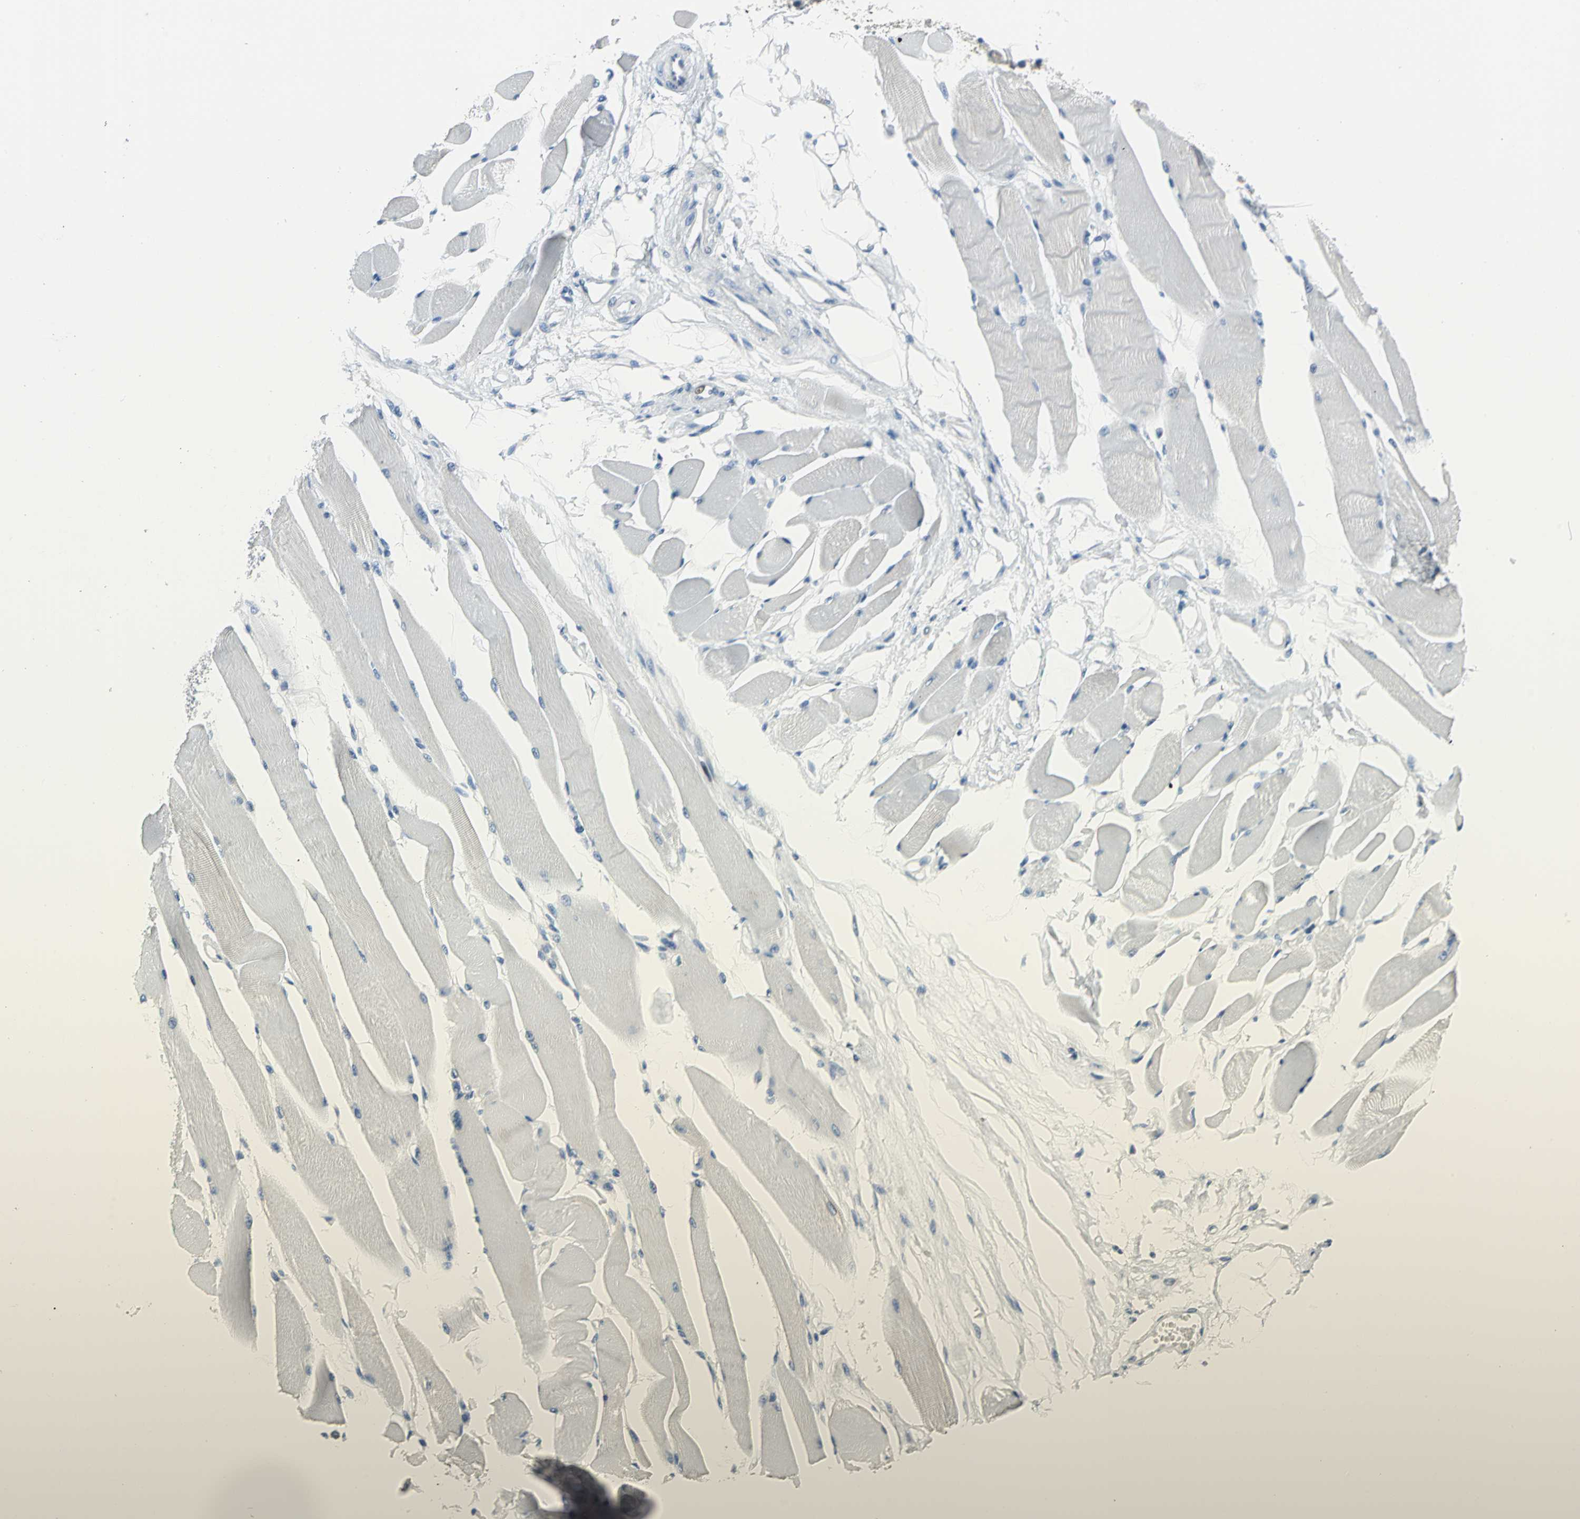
{"staining": {"intensity": "negative", "quantity": "none", "location": "none"}, "tissue": "skeletal muscle", "cell_type": "Myocytes", "image_type": "normal", "snomed": [{"axis": "morphology", "description": "Normal tissue, NOS"}, {"axis": "topography", "description": "Skeletal muscle"}, {"axis": "topography", "description": "Peripheral nerve tissue"}], "caption": "Myocytes show no significant positivity in benign skeletal muscle.", "gene": "MCM4", "patient": {"sex": "female", "age": 84}}